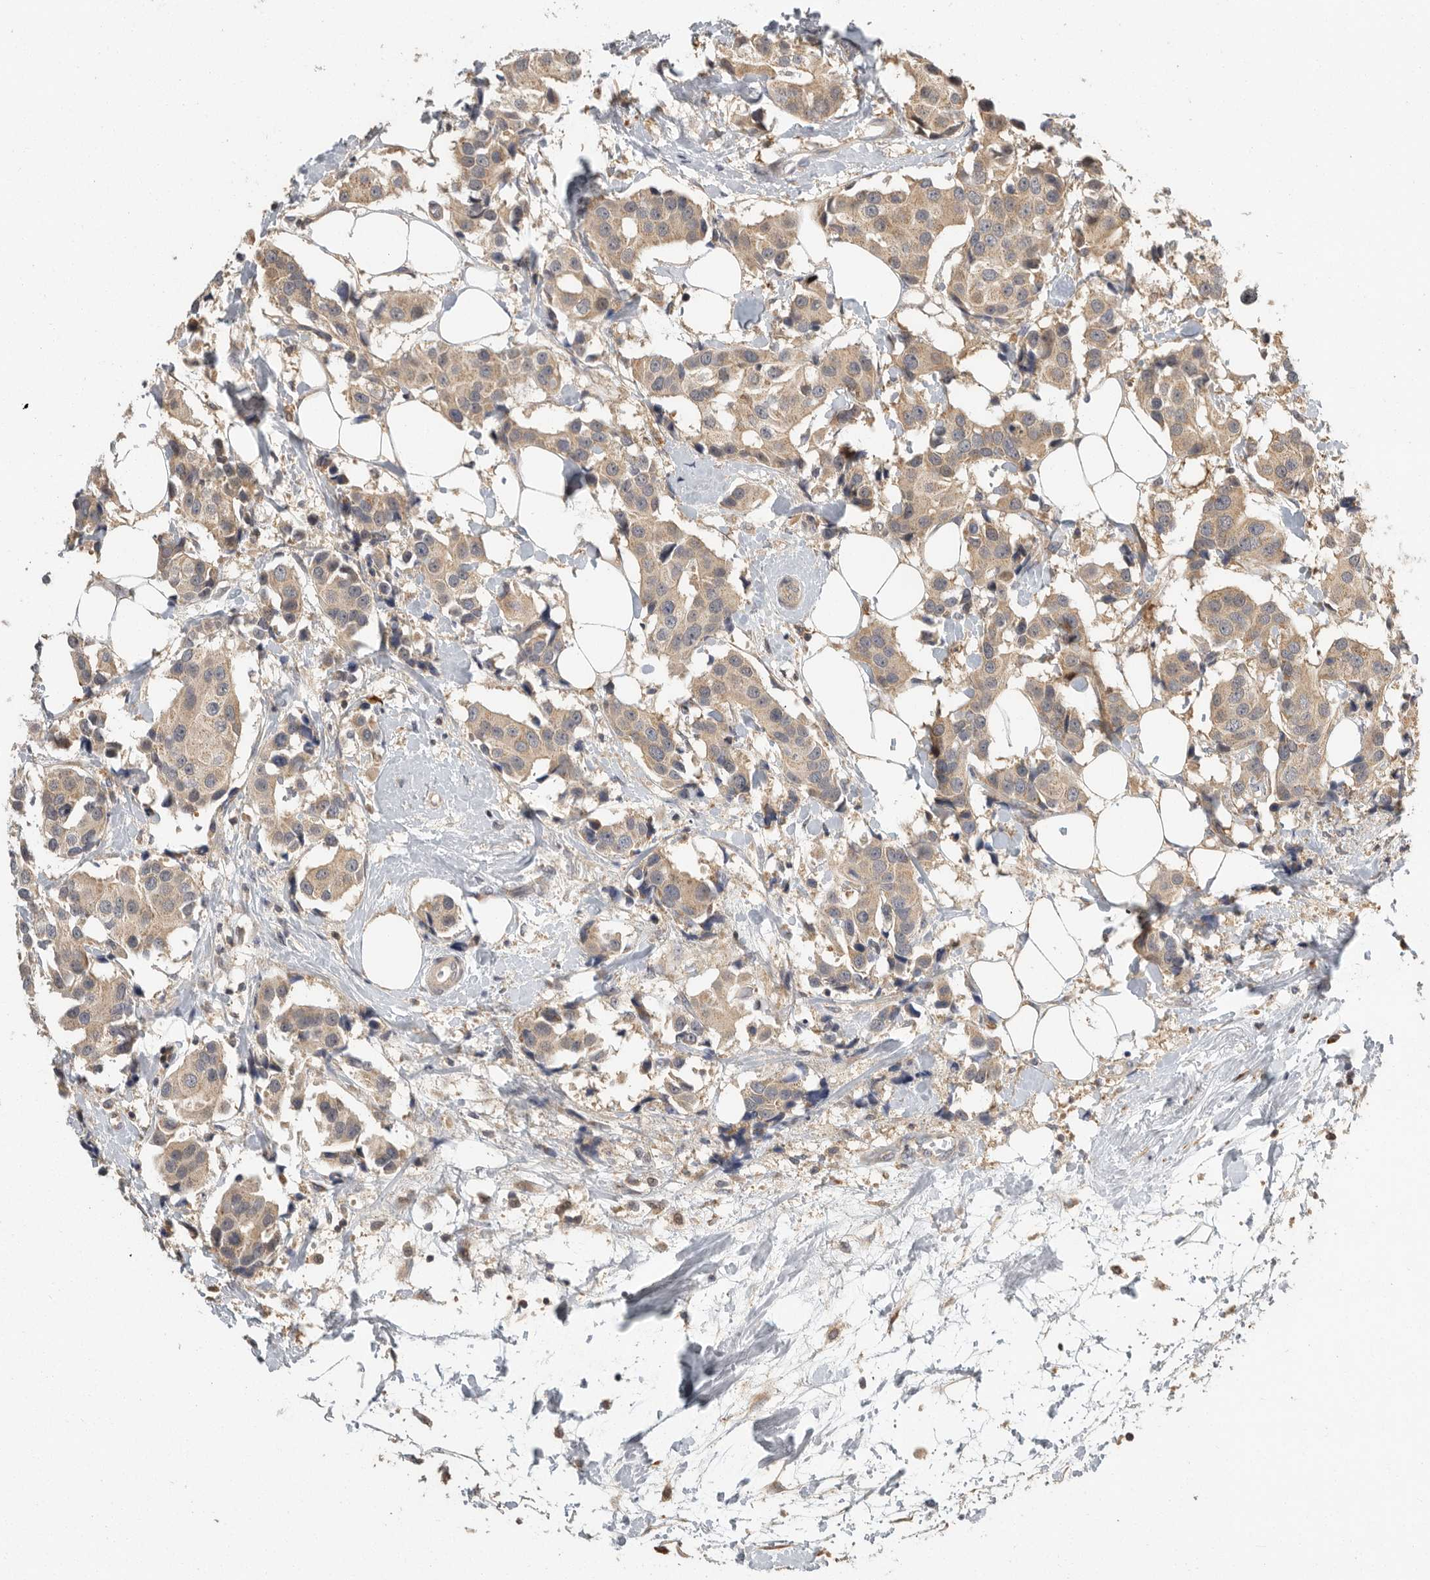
{"staining": {"intensity": "weak", "quantity": ">75%", "location": "cytoplasmic/membranous"}, "tissue": "breast cancer", "cell_type": "Tumor cells", "image_type": "cancer", "snomed": [{"axis": "morphology", "description": "Normal tissue, NOS"}, {"axis": "morphology", "description": "Duct carcinoma"}, {"axis": "topography", "description": "Breast"}], "caption": "Protein staining exhibits weak cytoplasmic/membranous staining in about >75% of tumor cells in intraductal carcinoma (breast).", "gene": "SWT1", "patient": {"sex": "female", "age": 39}}